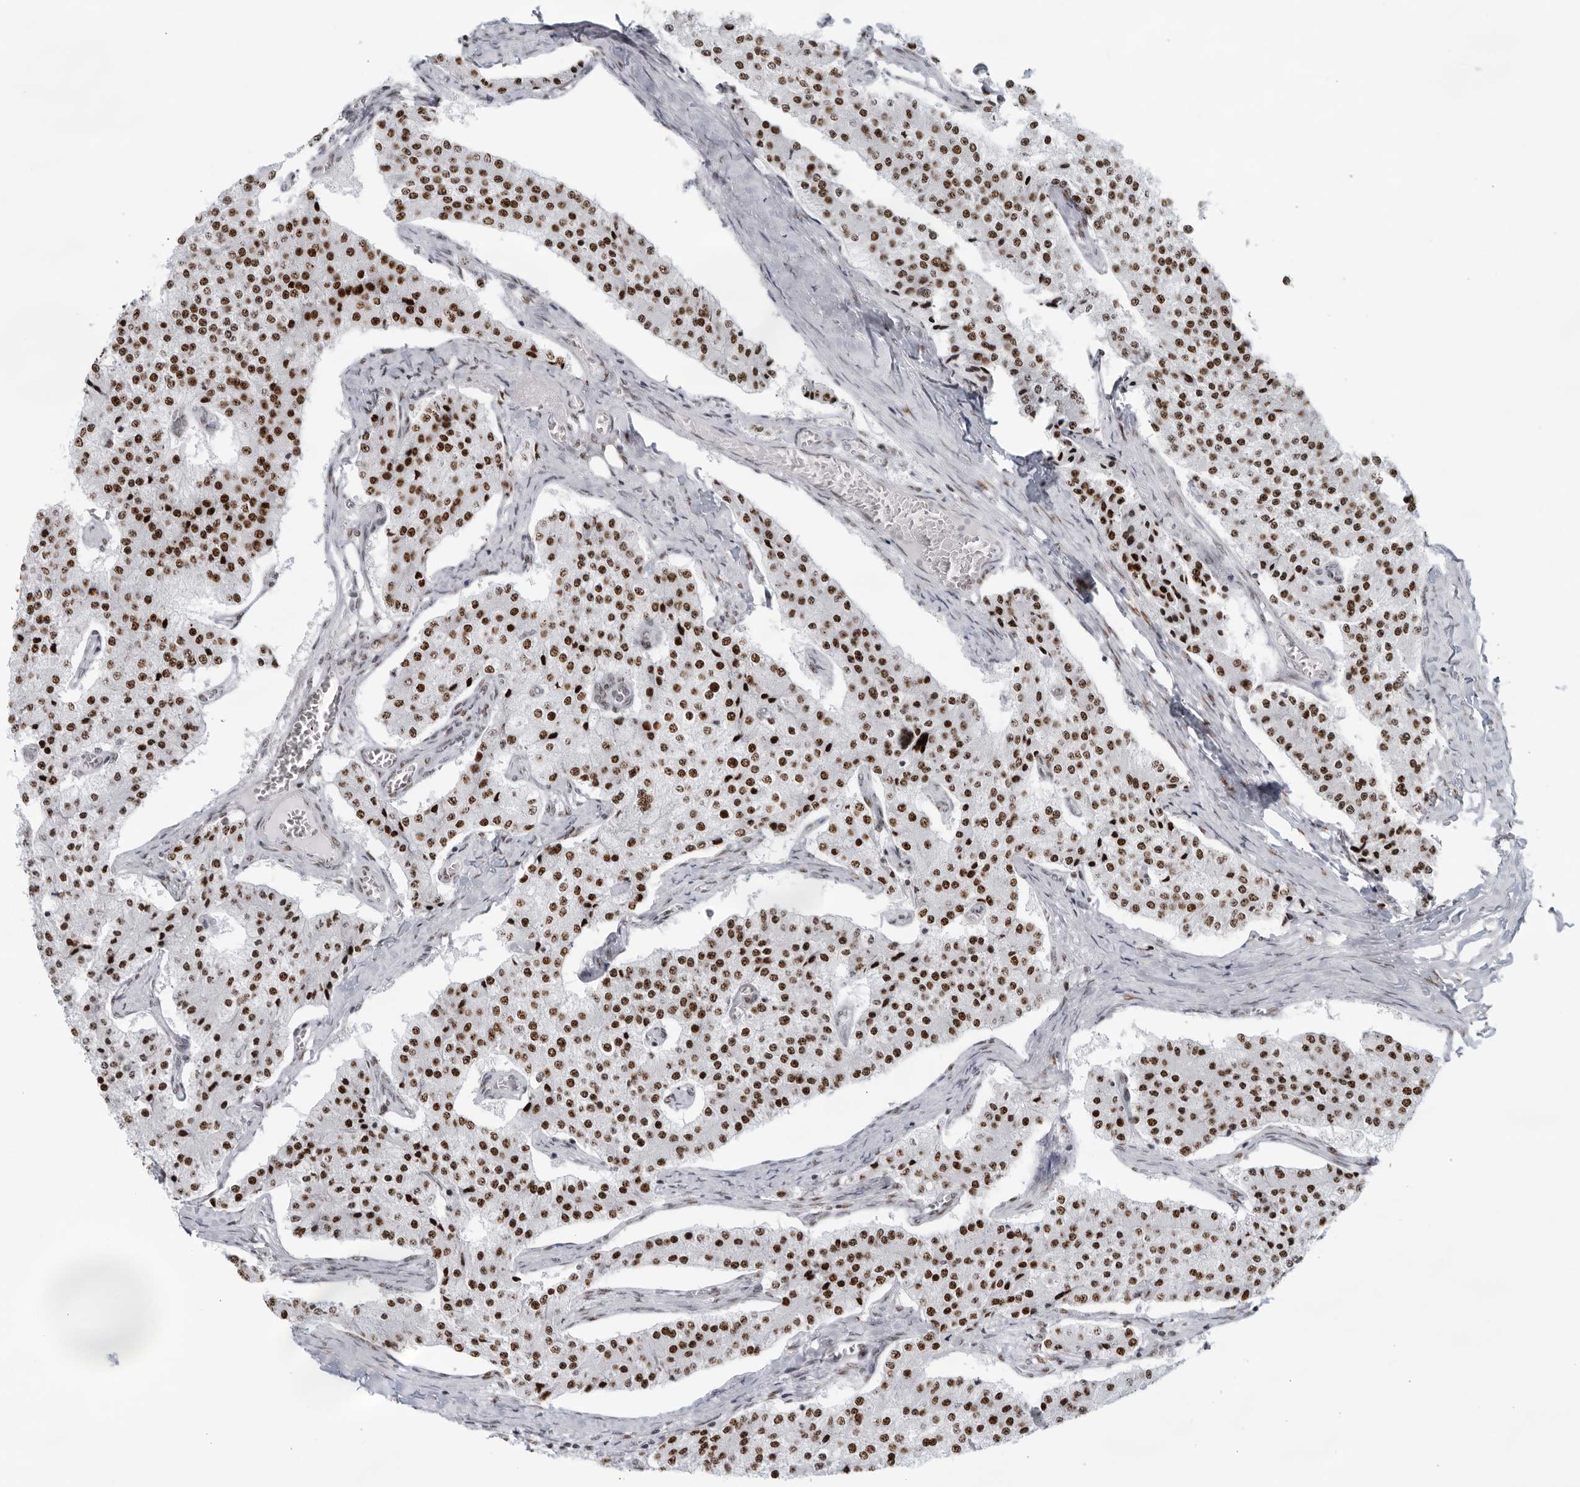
{"staining": {"intensity": "strong", "quantity": ">75%", "location": "nuclear"}, "tissue": "carcinoid", "cell_type": "Tumor cells", "image_type": "cancer", "snomed": [{"axis": "morphology", "description": "Carcinoid, malignant, NOS"}, {"axis": "topography", "description": "Colon"}], "caption": "Immunohistochemical staining of human carcinoid (malignant) demonstrates high levels of strong nuclear positivity in about >75% of tumor cells. (Stains: DAB (3,3'-diaminobenzidine) in brown, nuclei in blue, Microscopy: brightfield microscopy at high magnification).", "gene": "HP1BP3", "patient": {"sex": "female", "age": 52}}